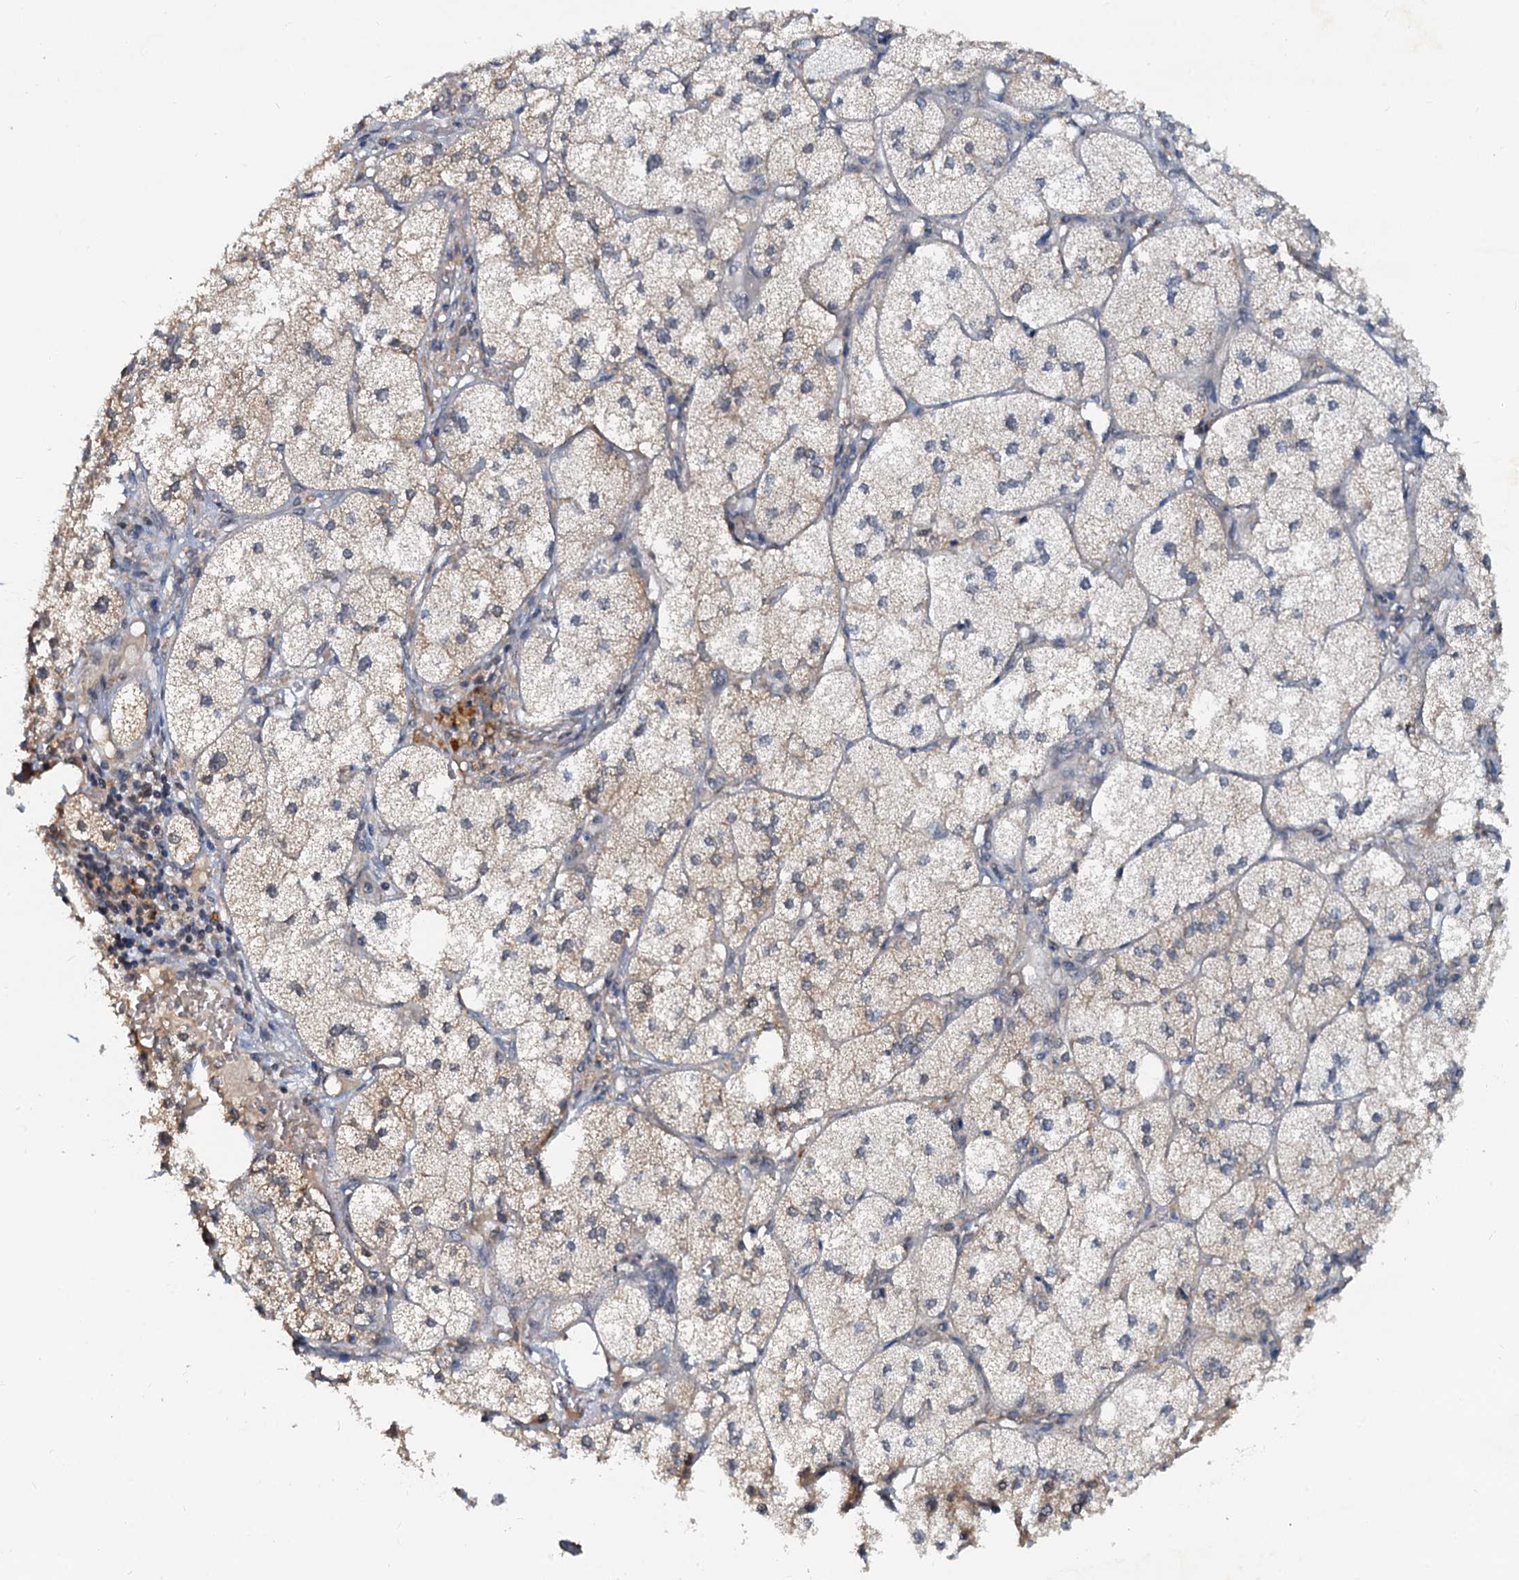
{"staining": {"intensity": "moderate", "quantity": "25%-75%", "location": "cytoplasmic/membranous"}, "tissue": "adrenal gland", "cell_type": "Glandular cells", "image_type": "normal", "snomed": [{"axis": "morphology", "description": "Normal tissue, NOS"}, {"axis": "topography", "description": "Adrenal gland"}], "caption": "Adrenal gland was stained to show a protein in brown. There is medium levels of moderate cytoplasmic/membranous positivity in approximately 25%-75% of glandular cells. (IHC, brightfield microscopy, high magnification).", "gene": "PTGES3", "patient": {"sex": "female", "age": 61}}